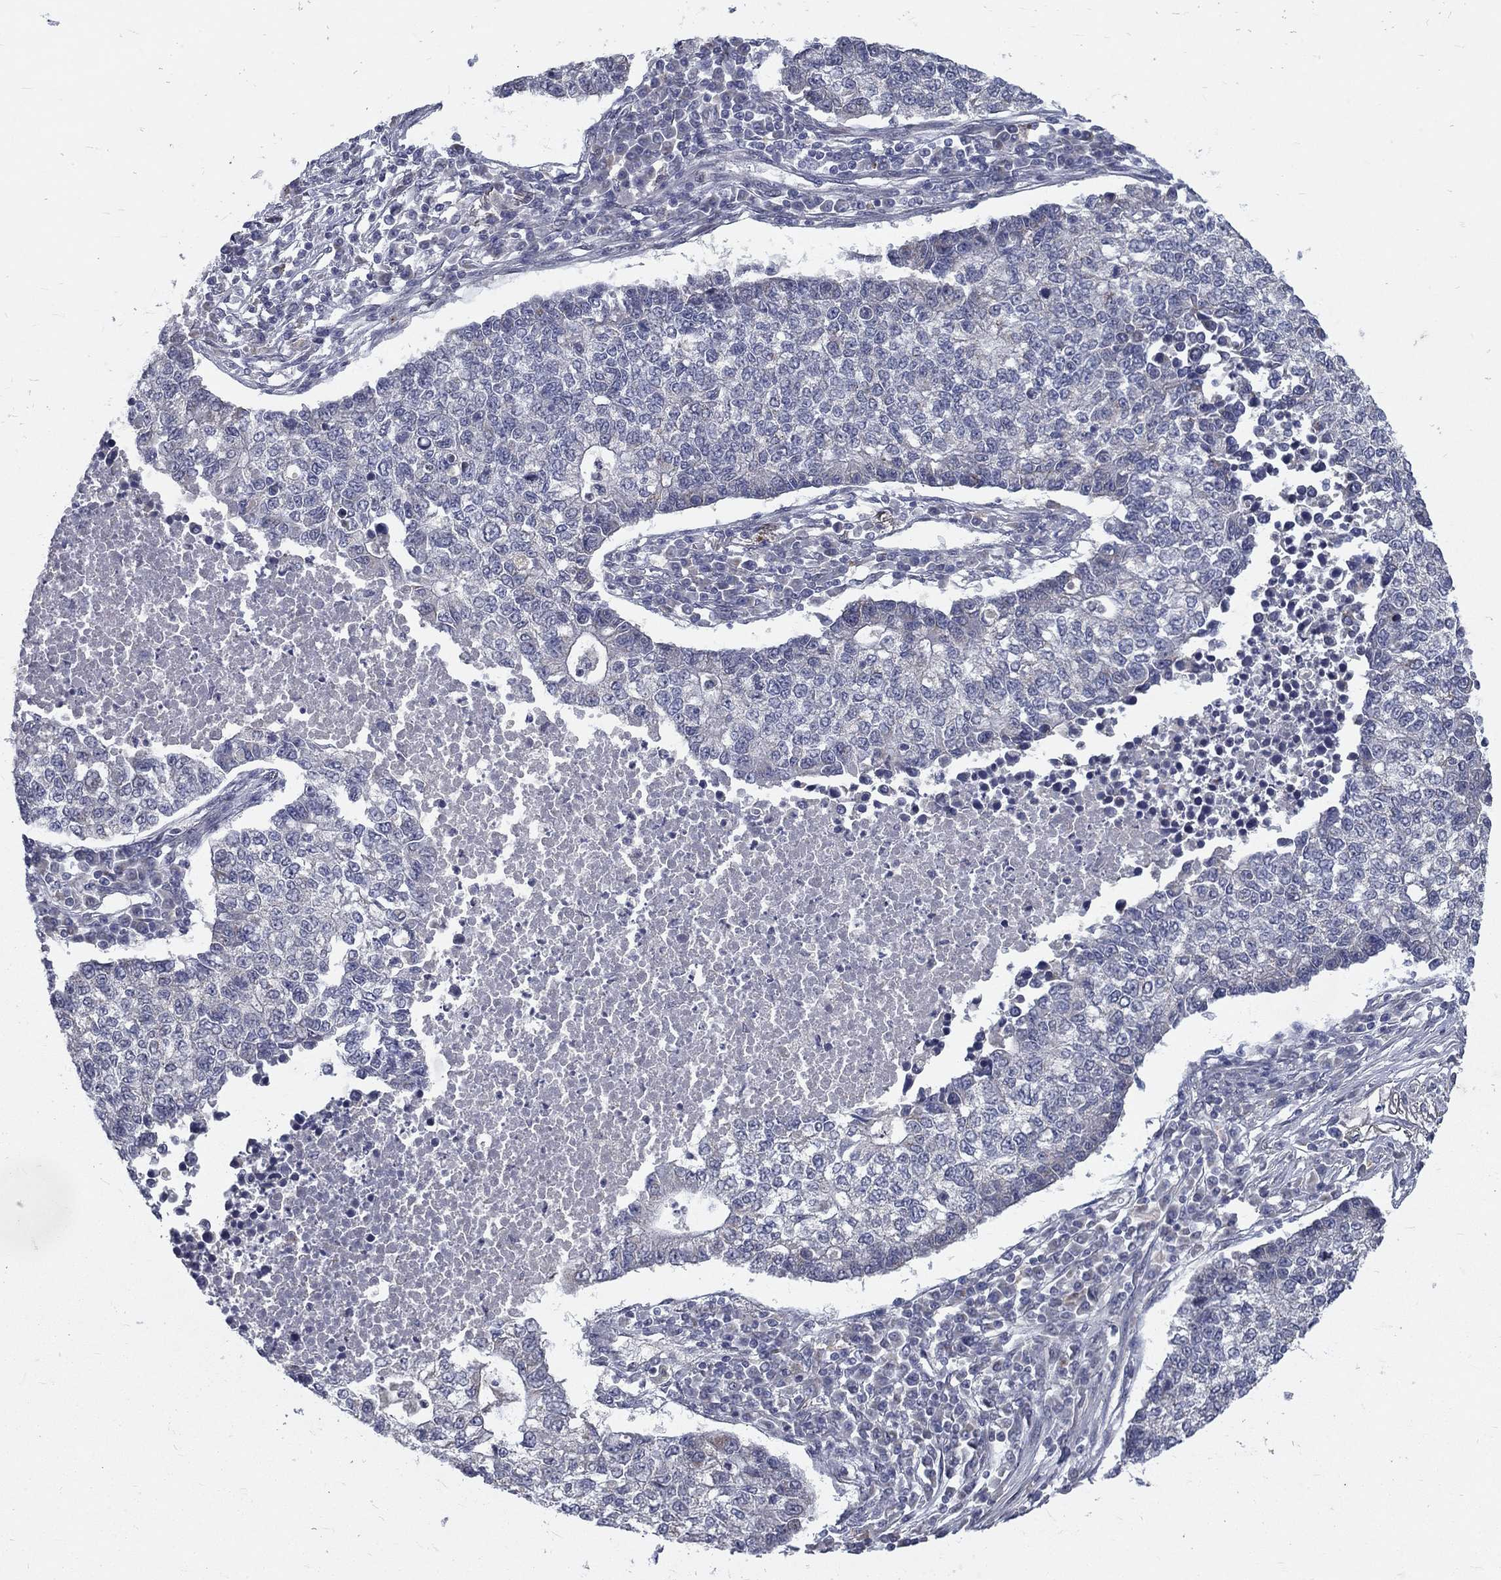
{"staining": {"intensity": "negative", "quantity": "none", "location": "none"}, "tissue": "lung cancer", "cell_type": "Tumor cells", "image_type": "cancer", "snomed": [{"axis": "morphology", "description": "Adenocarcinoma, NOS"}, {"axis": "topography", "description": "Lung"}], "caption": "Tumor cells show no significant protein staining in lung adenocarcinoma.", "gene": "FAM3B", "patient": {"sex": "male", "age": 57}}